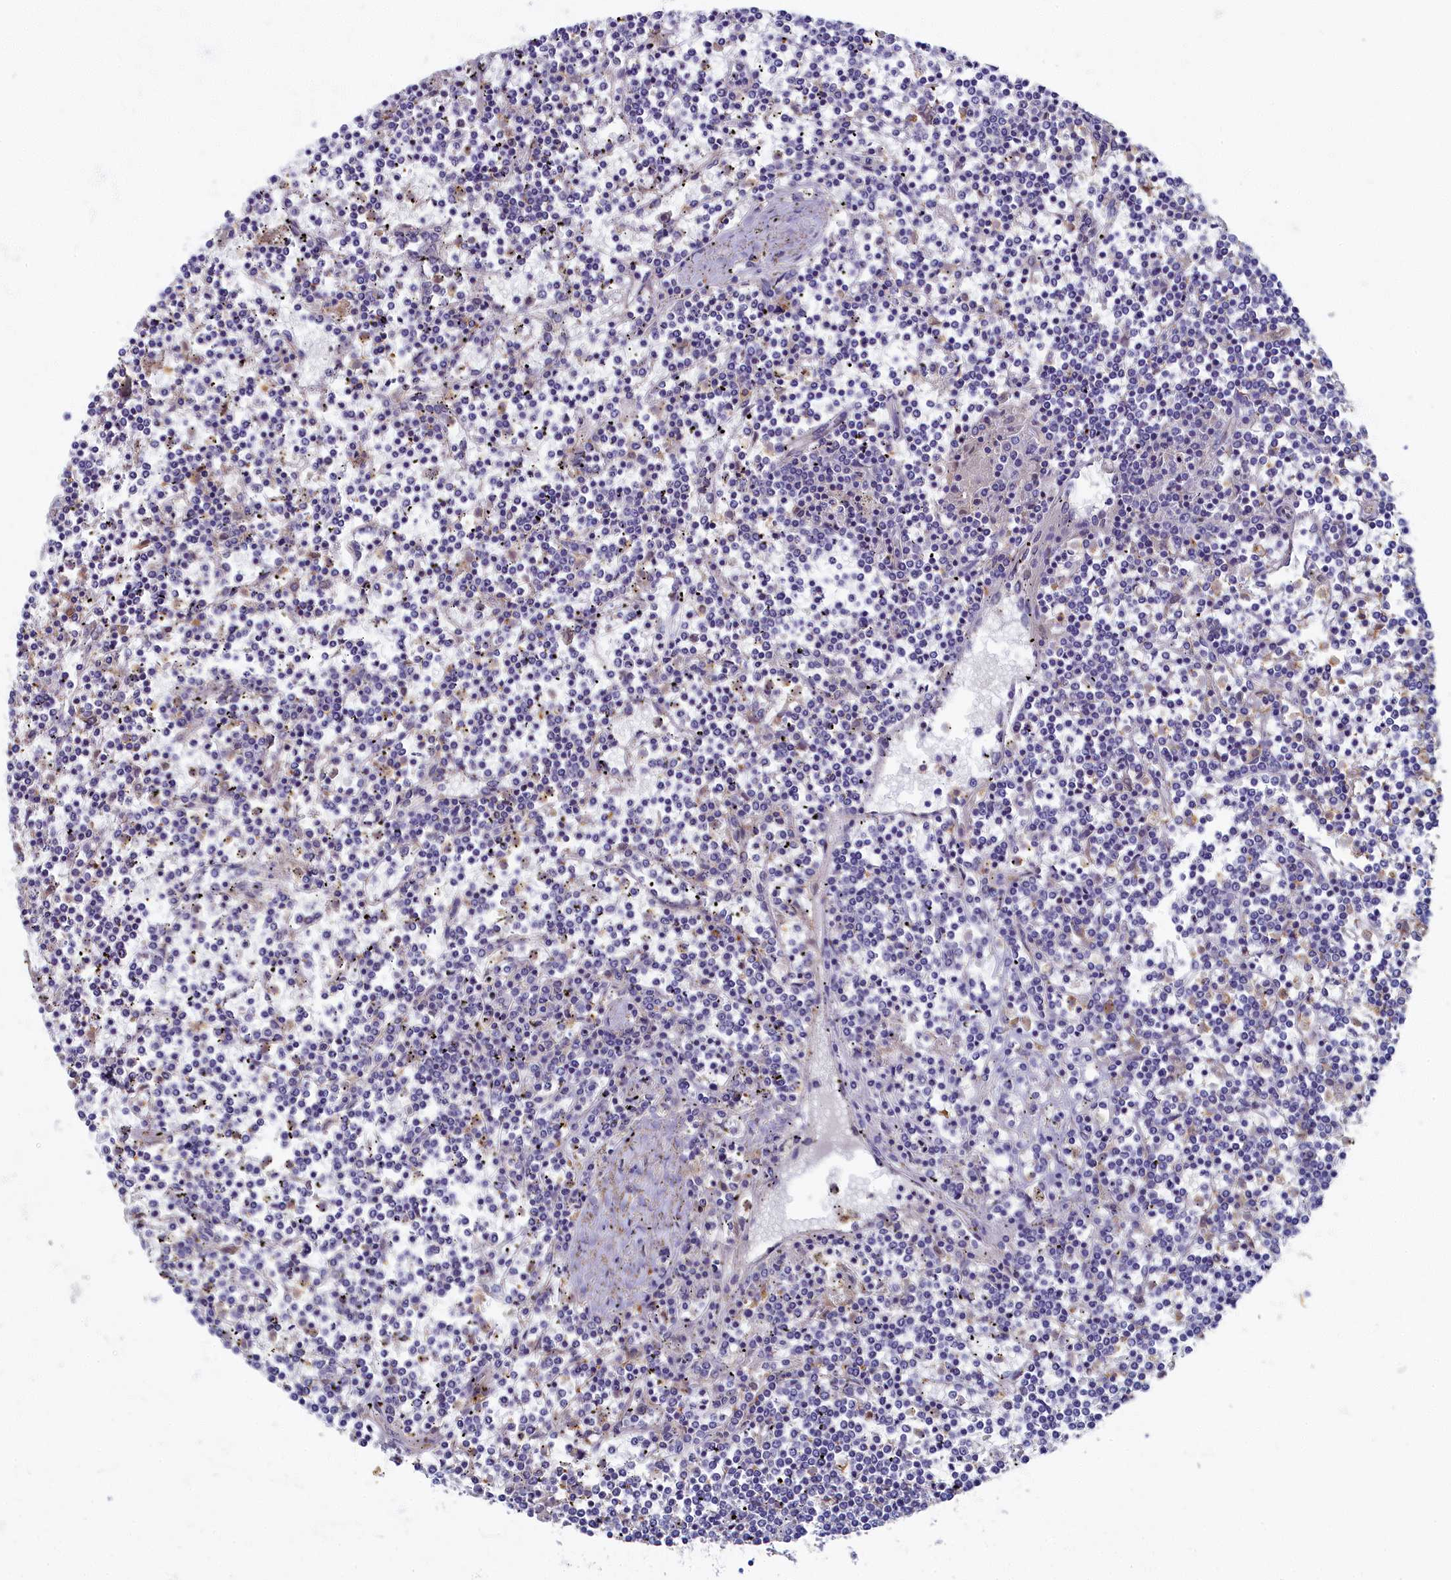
{"staining": {"intensity": "negative", "quantity": "none", "location": "none"}, "tissue": "lymphoma", "cell_type": "Tumor cells", "image_type": "cancer", "snomed": [{"axis": "morphology", "description": "Malignant lymphoma, non-Hodgkin's type, Low grade"}, {"axis": "topography", "description": "Spleen"}], "caption": "This is a image of immunohistochemistry (IHC) staining of lymphoma, which shows no expression in tumor cells.", "gene": "PSMG2", "patient": {"sex": "female", "age": 19}}